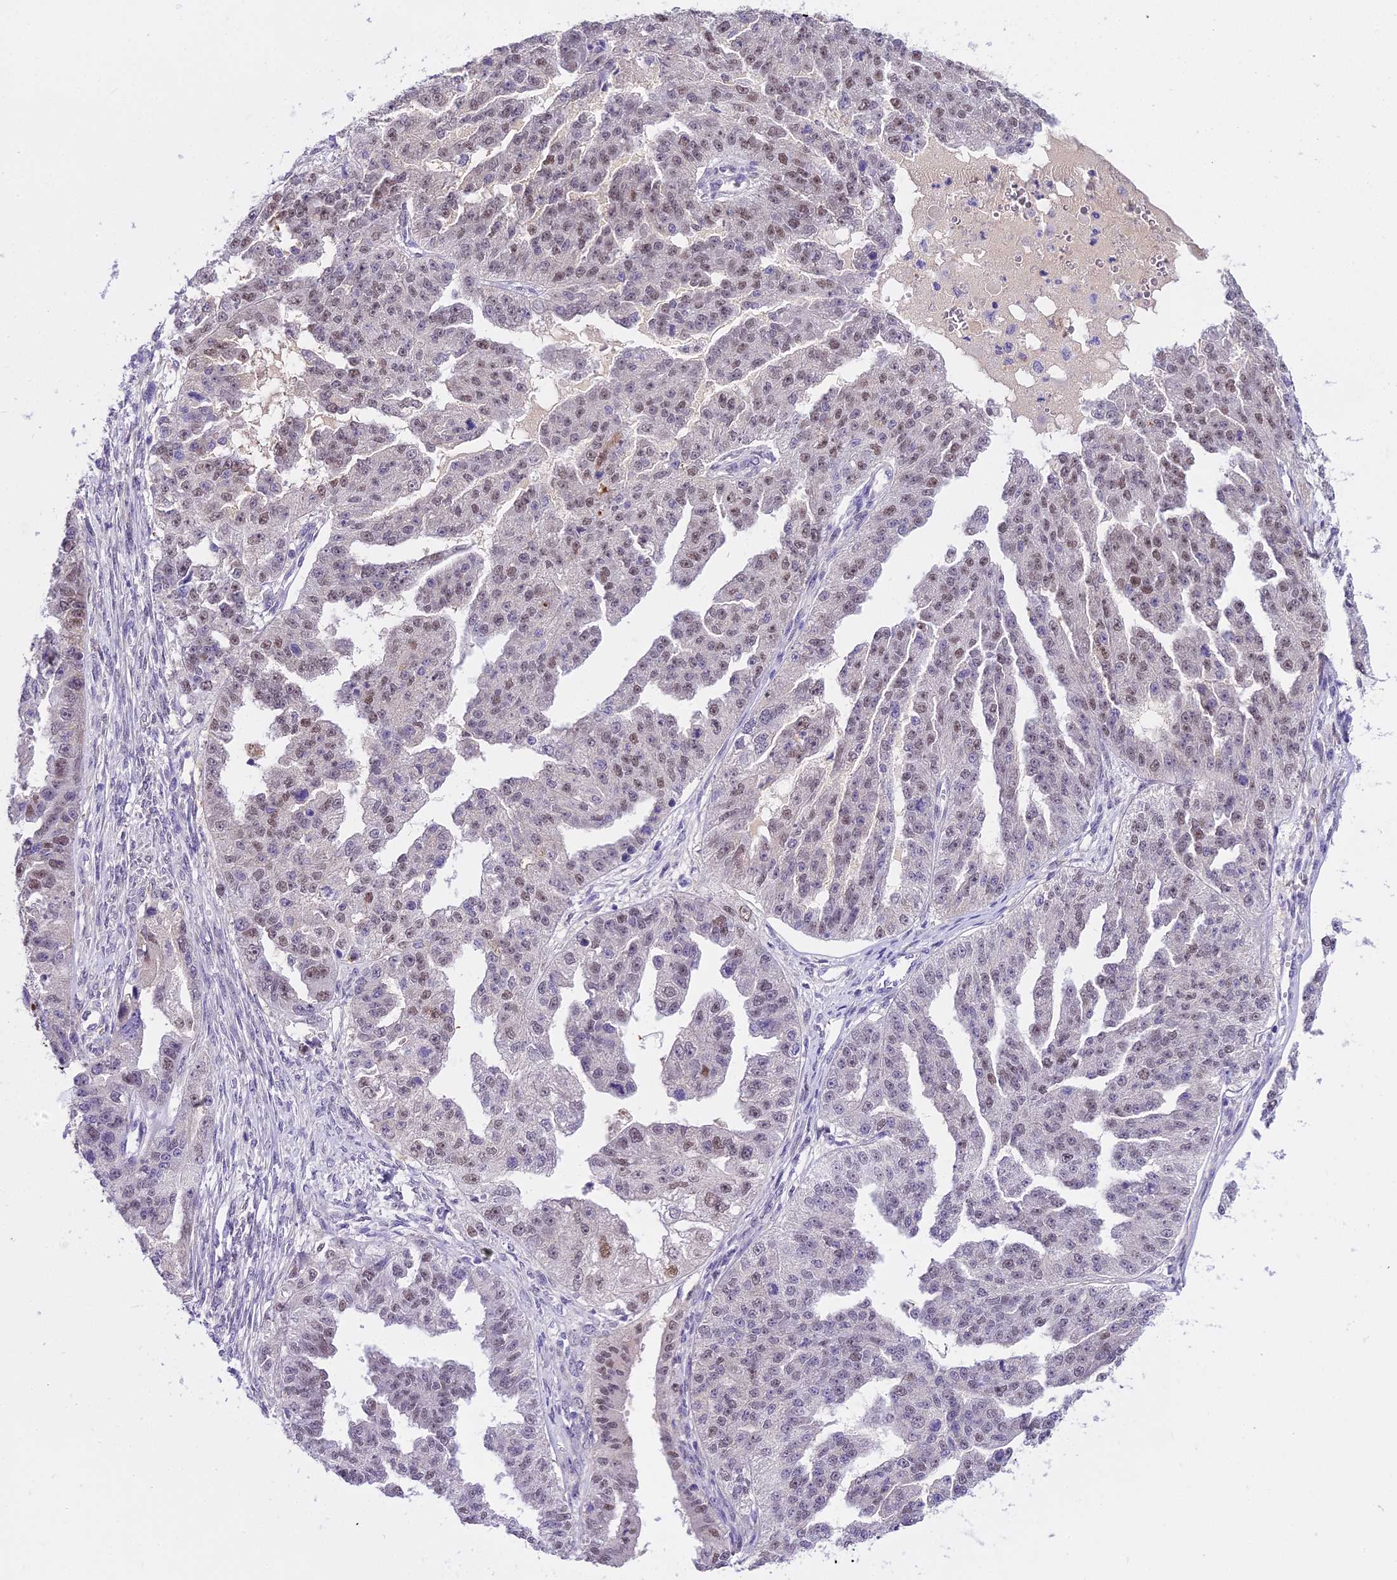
{"staining": {"intensity": "weak", "quantity": "25%-75%", "location": "nuclear"}, "tissue": "ovarian cancer", "cell_type": "Tumor cells", "image_type": "cancer", "snomed": [{"axis": "morphology", "description": "Cystadenocarcinoma, serous, NOS"}, {"axis": "topography", "description": "Ovary"}], "caption": "Protein expression analysis of ovarian serous cystadenocarcinoma reveals weak nuclear staining in about 25%-75% of tumor cells. The staining is performed using DAB (3,3'-diaminobenzidine) brown chromogen to label protein expression. The nuclei are counter-stained blue using hematoxylin.", "gene": "MAT2A", "patient": {"sex": "female", "age": 58}}